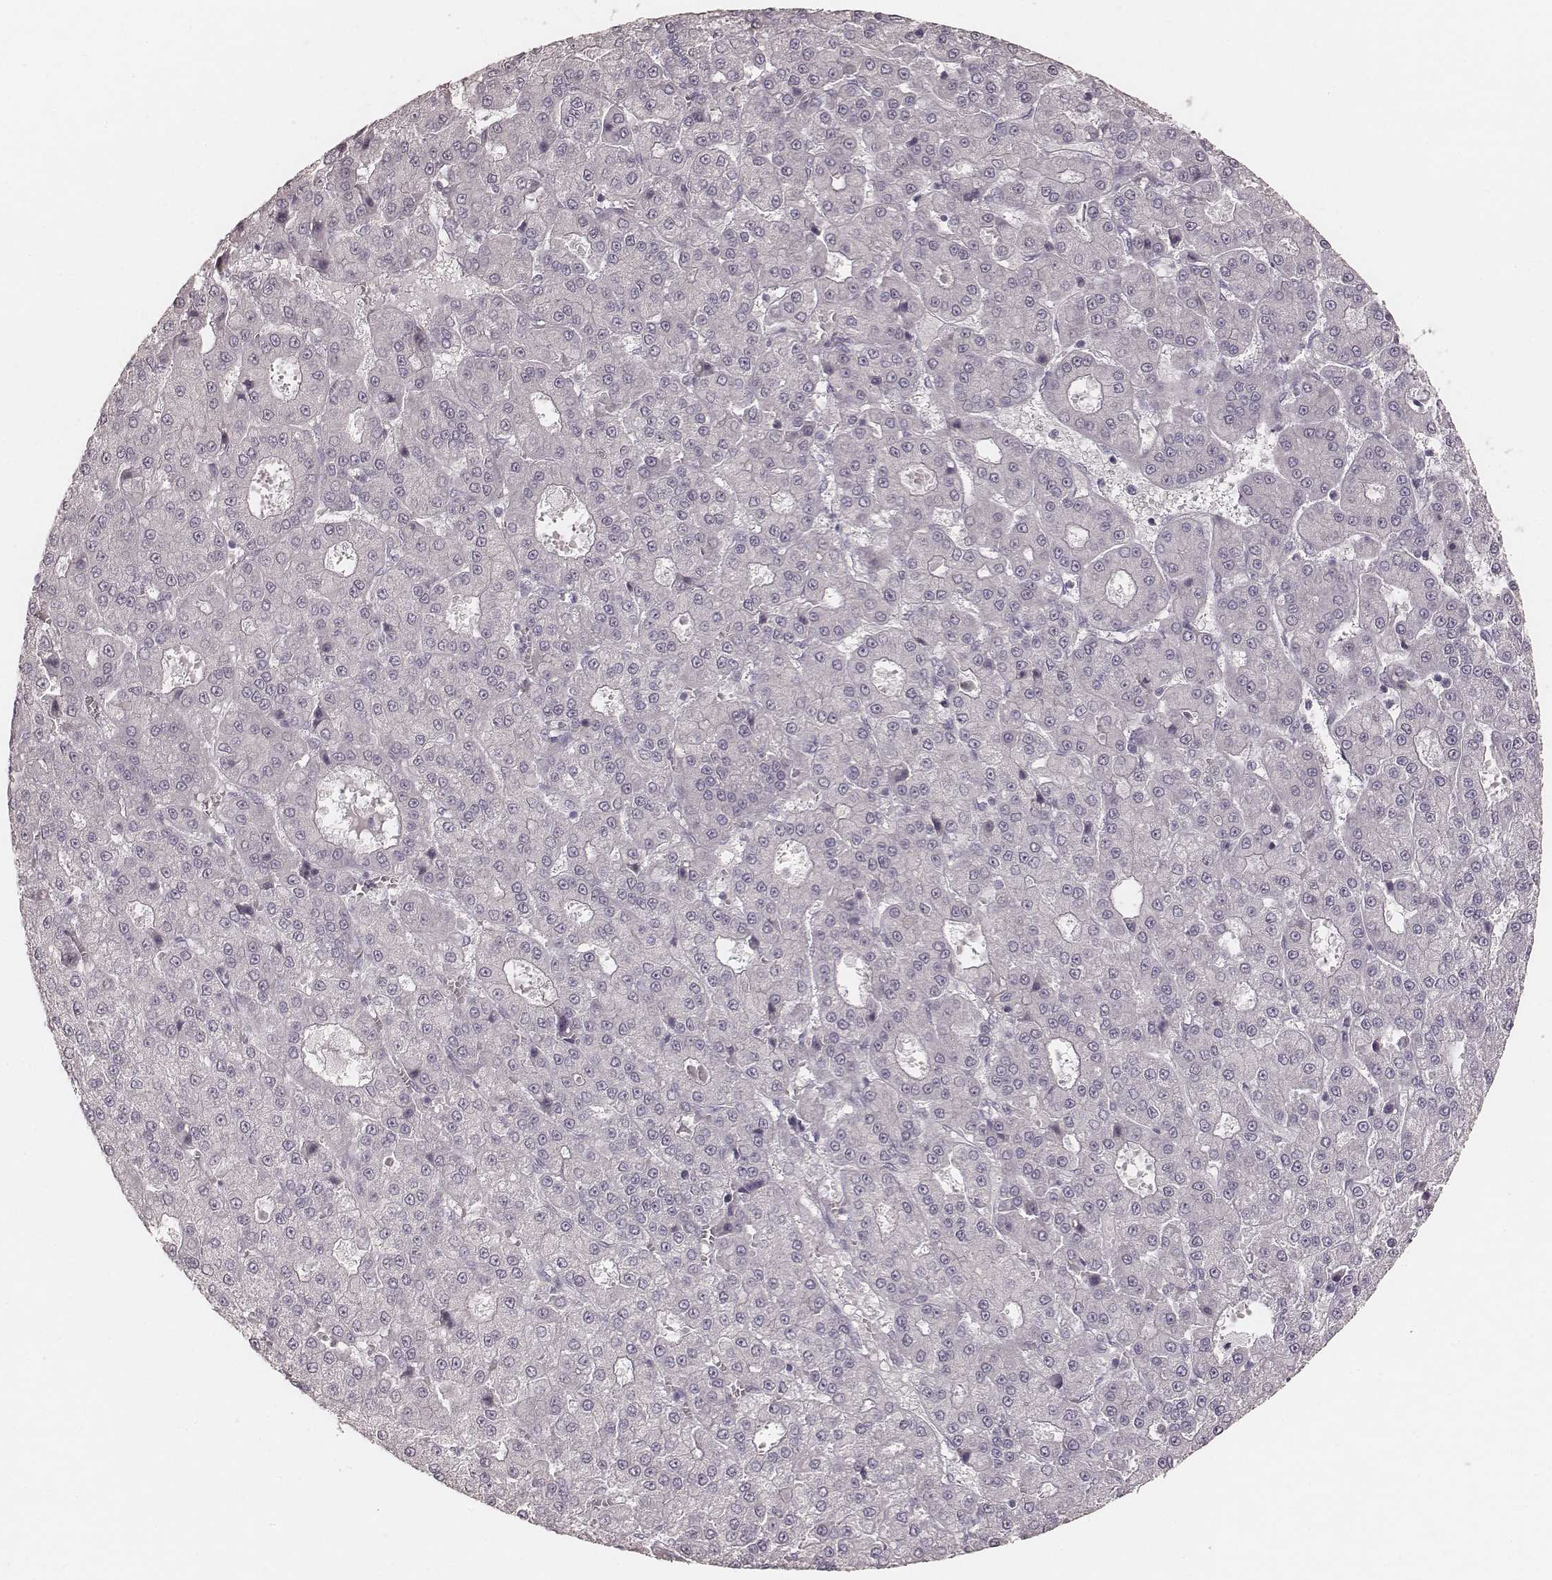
{"staining": {"intensity": "negative", "quantity": "none", "location": "none"}, "tissue": "liver cancer", "cell_type": "Tumor cells", "image_type": "cancer", "snomed": [{"axis": "morphology", "description": "Carcinoma, Hepatocellular, NOS"}, {"axis": "topography", "description": "Liver"}], "caption": "This is an immunohistochemistry (IHC) micrograph of liver hepatocellular carcinoma. There is no expression in tumor cells.", "gene": "KRT26", "patient": {"sex": "male", "age": 70}}